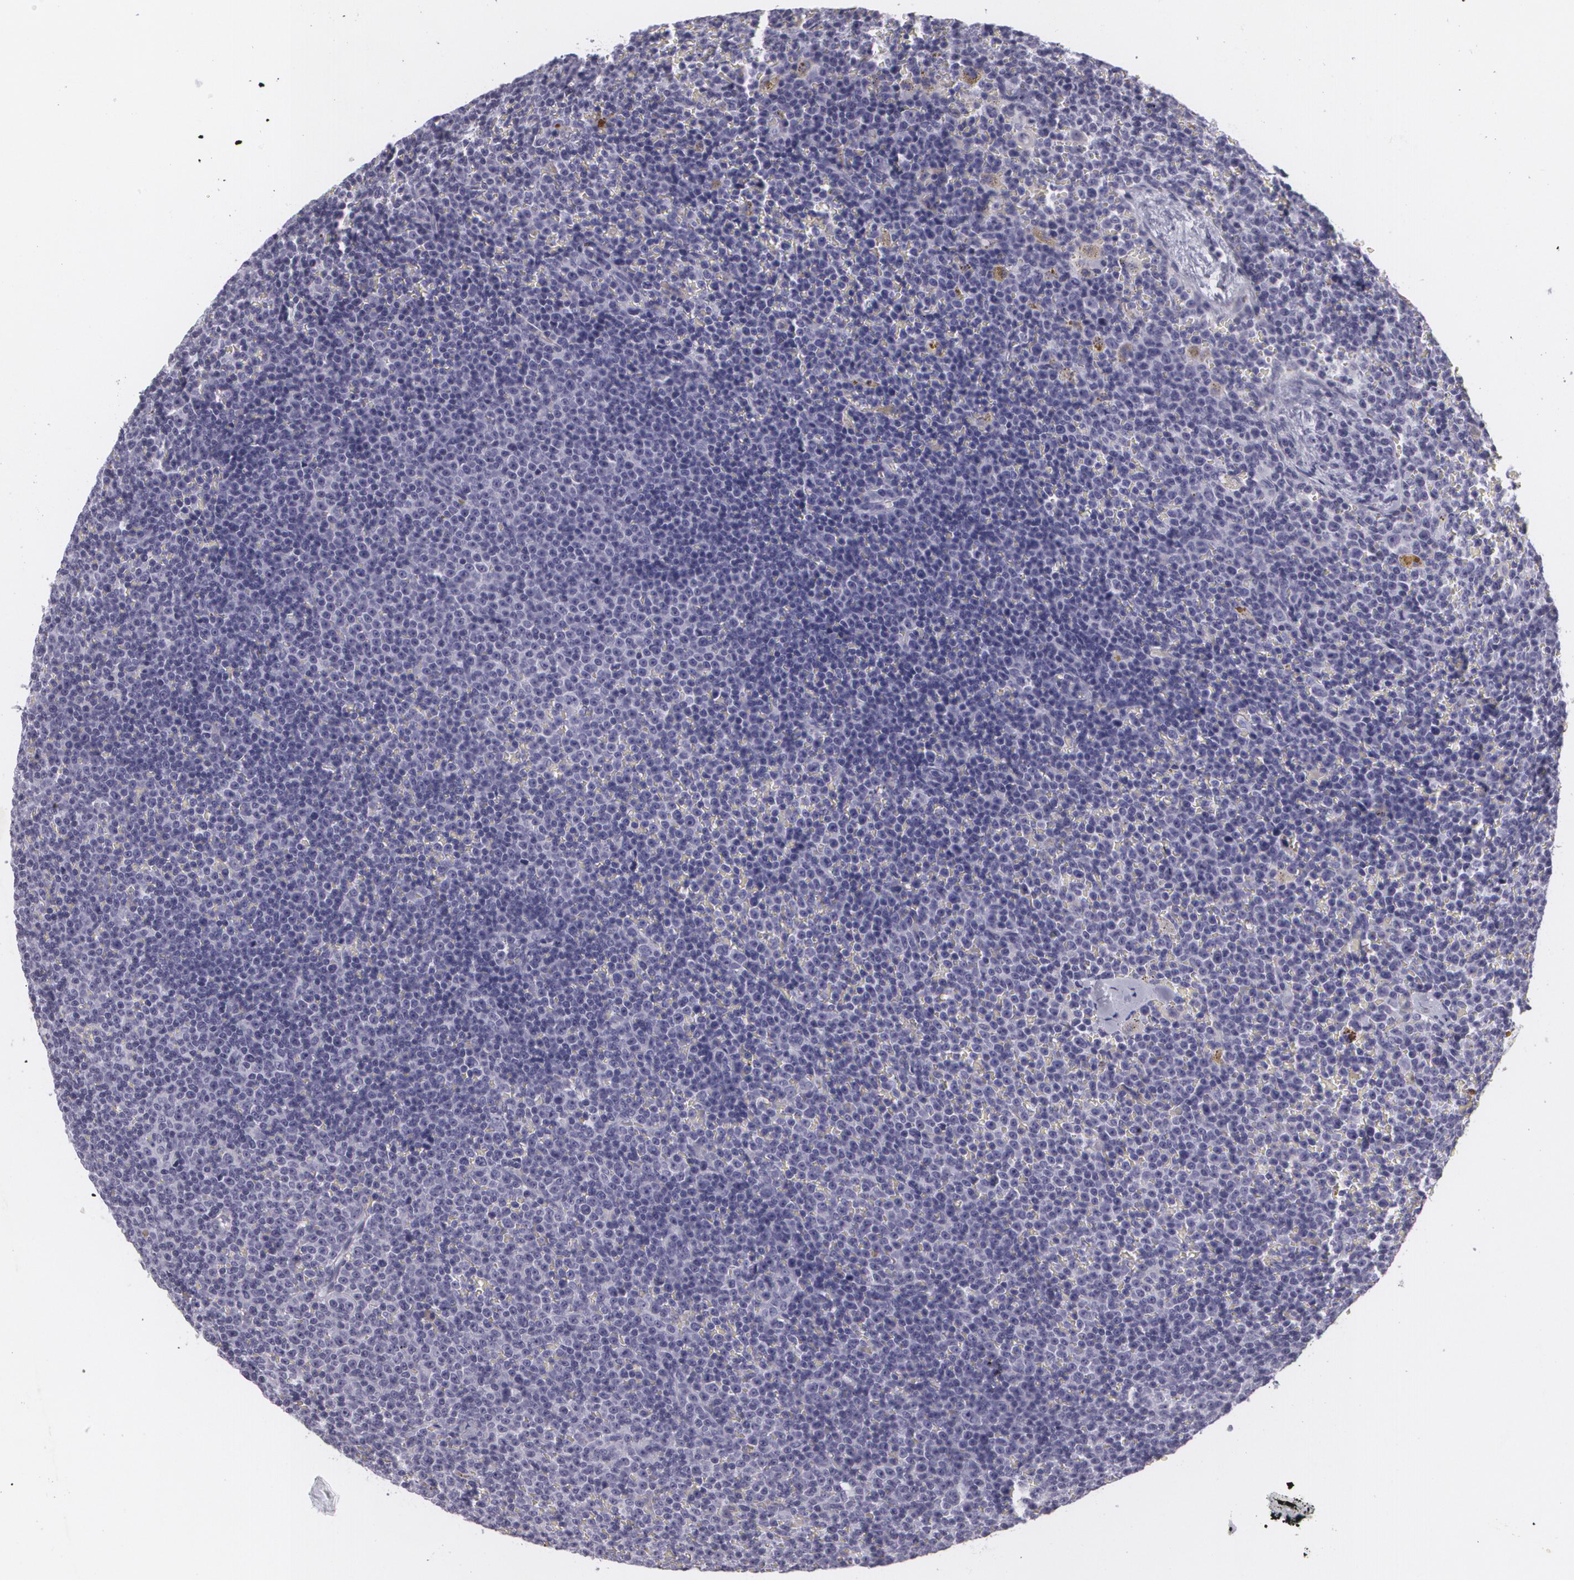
{"staining": {"intensity": "negative", "quantity": "none", "location": "none"}, "tissue": "lymphoma", "cell_type": "Tumor cells", "image_type": "cancer", "snomed": [{"axis": "morphology", "description": "Malignant lymphoma, non-Hodgkin's type, Low grade"}, {"axis": "topography", "description": "Lymph node"}], "caption": "Image shows no protein positivity in tumor cells of lymphoma tissue.", "gene": "MAP2", "patient": {"sex": "male", "age": 50}}